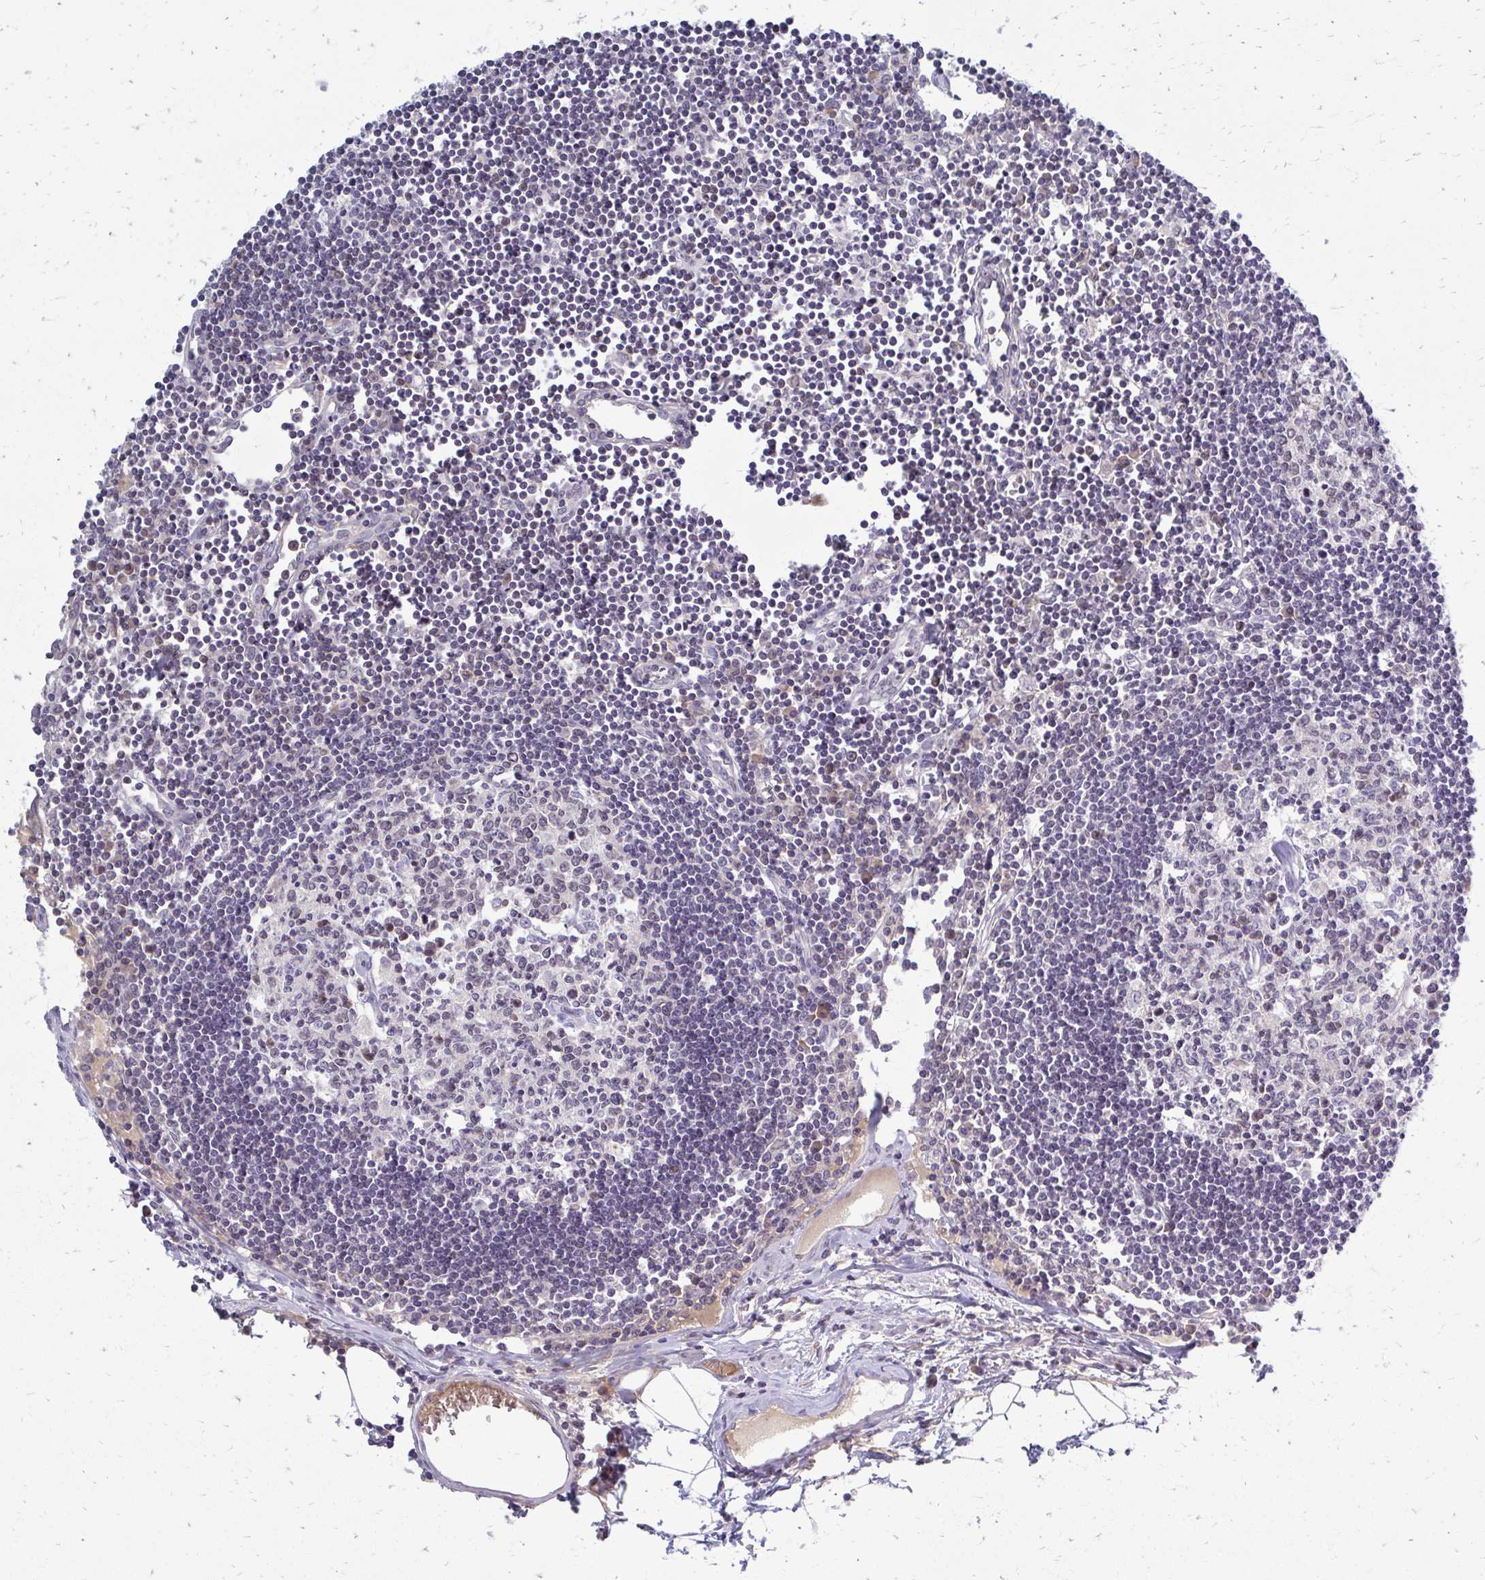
{"staining": {"intensity": "weak", "quantity": "<25%", "location": "cytoplasmic/membranous"}, "tissue": "lymph node", "cell_type": "Germinal center cells", "image_type": "normal", "snomed": [{"axis": "morphology", "description": "Normal tissue, NOS"}, {"axis": "topography", "description": "Lymph node"}], "caption": "Photomicrograph shows no protein positivity in germinal center cells of unremarkable lymph node.", "gene": "MCRIP2", "patient": {"sex": "female", "age": 65}}